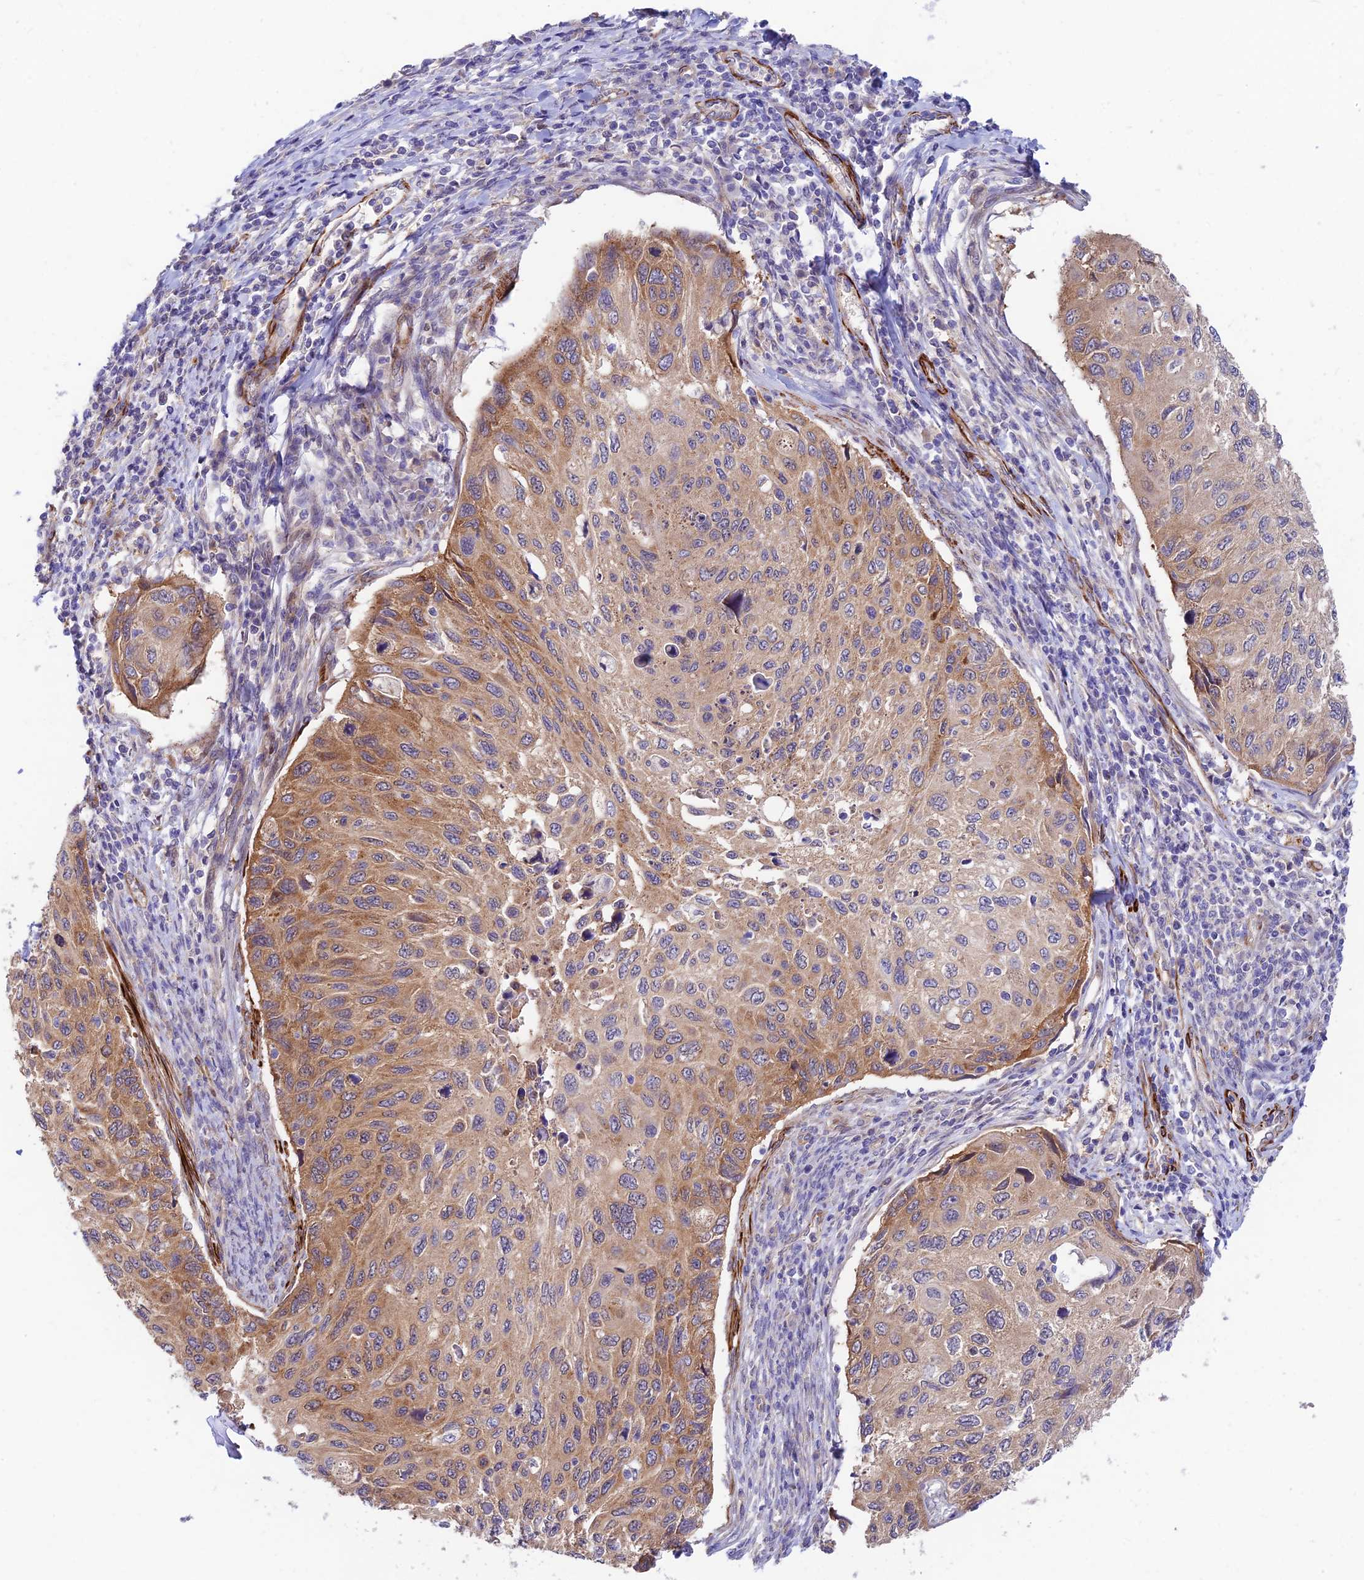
{"staining": {"intensity": "moderate", "quantity": ">75%", "location": "cytoplasmic/membranous"}, "tissue": "cervical cancer", "cell_type": "Tumor cells", "image_type": "cancer", "snomed": [{"axis": "morphology", "description": "Squamous cell carcinoma, NOS"}, {"axis": "topography", "description": "Cervix"}], "caption": "Tumor cells demonstrate medium levels of moderate cytoplasmic/membranous expression in approximately >75% of cells in human squamous cell carcinoma (cervical). Immunohistochemistry (ihc) stains the protein in brown and the nuclei are stained blue.", "gene": "ANKRD50", "patient": {"sex": "female", "age": 70}}